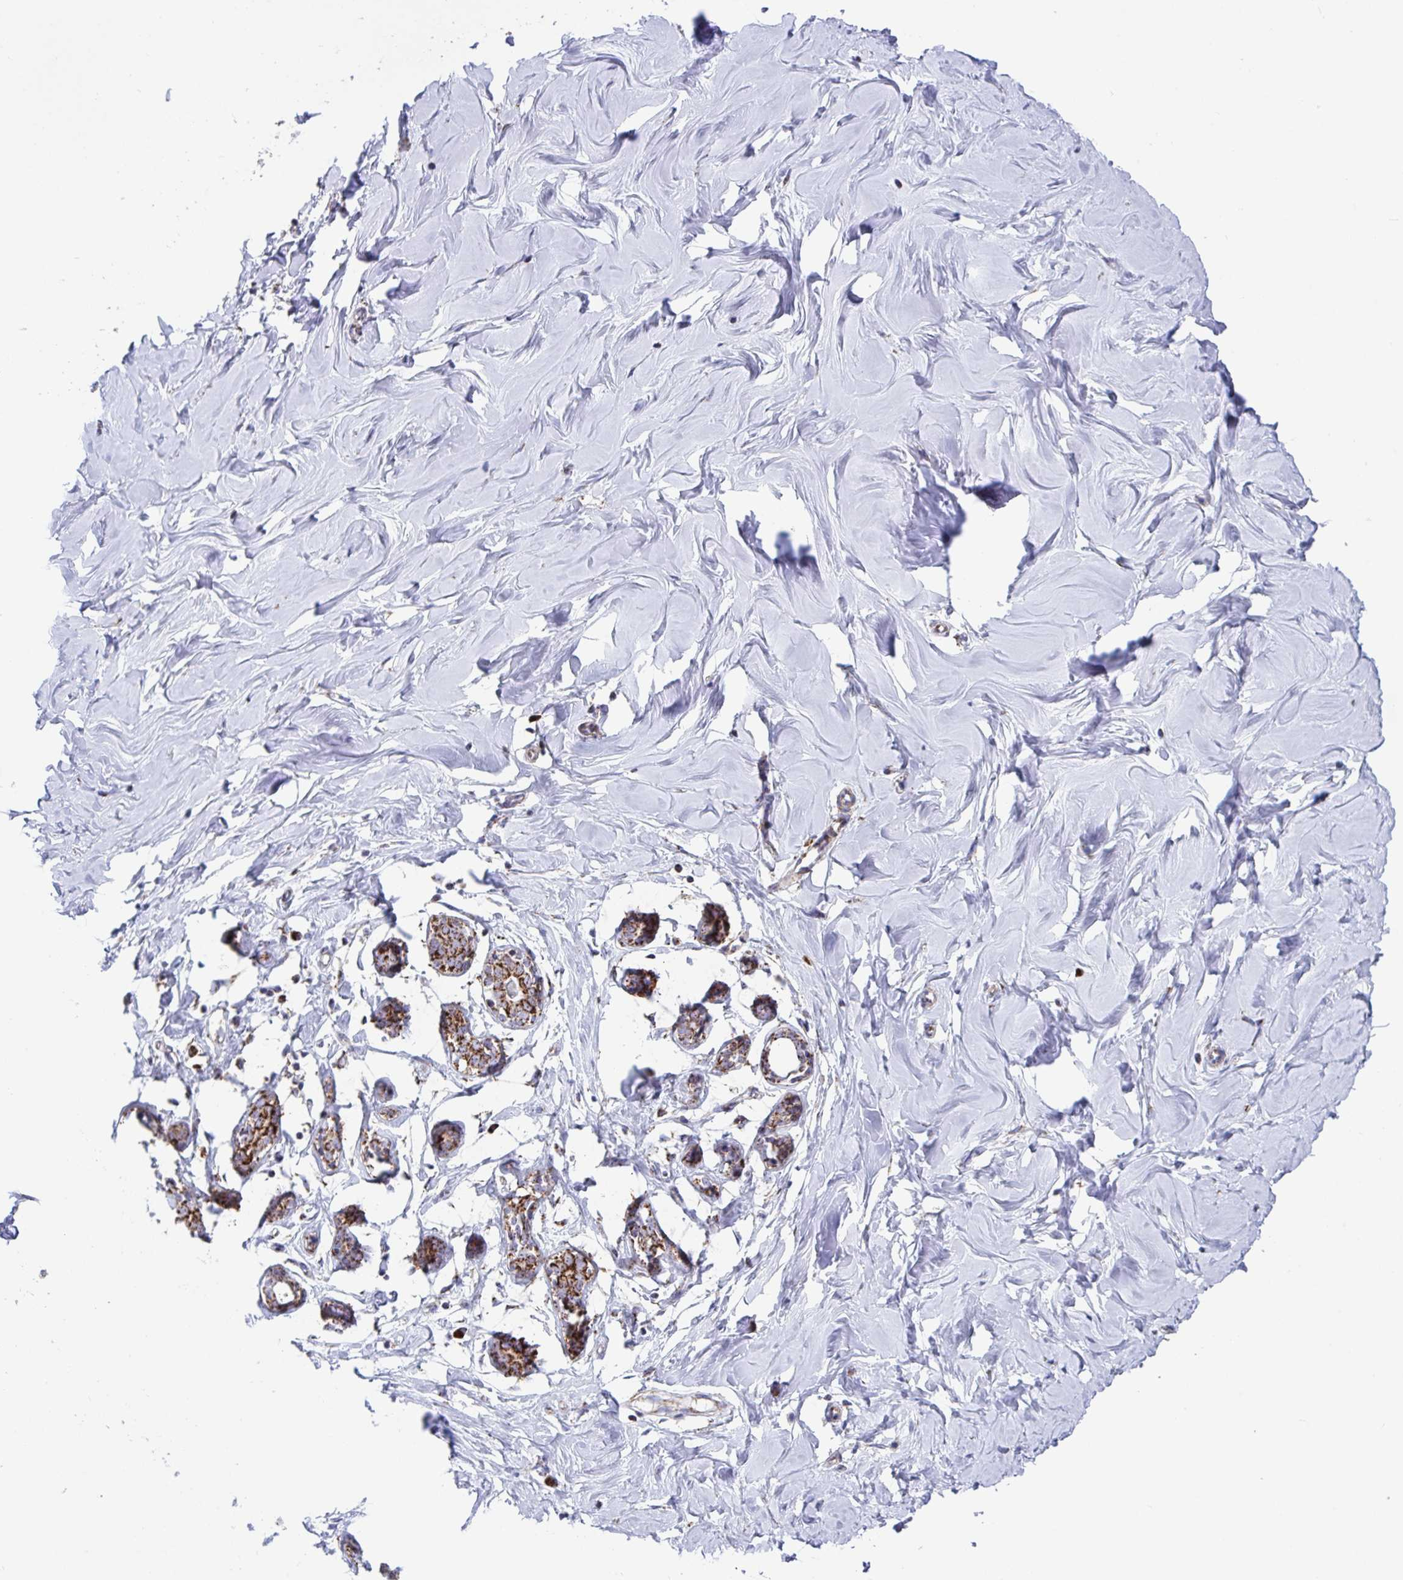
{"staining": {"intensity": "negative", "quantity": "none", "location": "none"}, "tissue": "breast", "cell_type": "Adipocytes", "image_type": "normal", "snomed": [{"axis": "morphology", "description": "Normal tissue, NOS"}, {"axis": "topography", "description": "Breast"}], "caption": "Micrograph shows no significant protein staining in adipocytes of normal breast.", "gene": "ATP5MJ", "patient": {"sex": "female", "age": 27}}